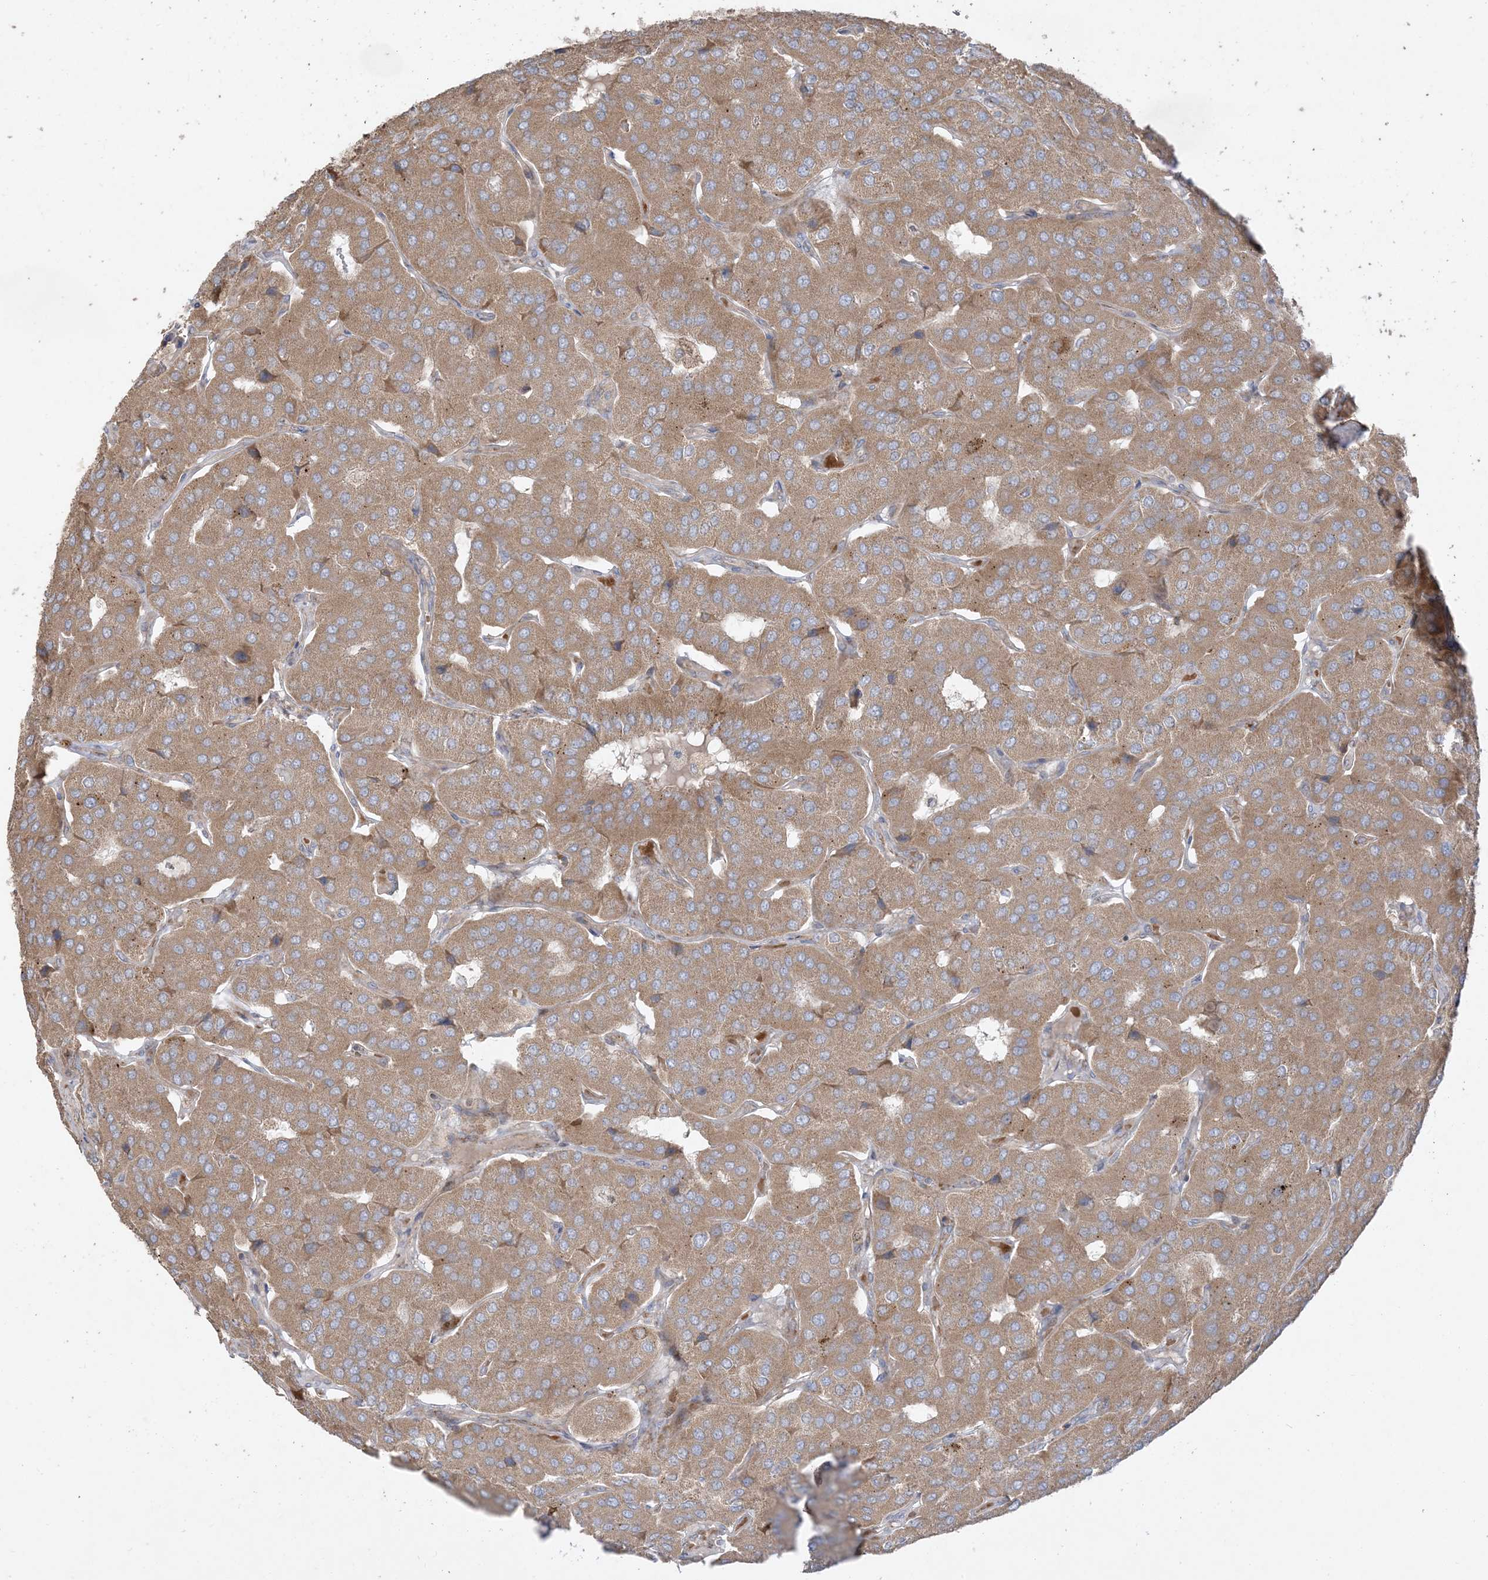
{"staining": {"intensity": "moderate", "quantity": ">75%", "location": "cytoplasmic/membranous"}, "tissue": "parathyroid gland", "cell_type": "Glandular cells", "image_type": "normal", "snomed": [{"axis": "morphology", "description": "Normal tissue, NOS"}, {"axis": "morphology", "description": "Adenoma, NOS"}, {"axis": "topography", "description": "Parathyroid gland"}], "caption": "Immunohistochemical staining of benign parathyroid gland reveals medium levels of moderate cytoplasmic/membranous expression in approximately >75% of glandular cells. Nuclei are stained in blue.", "gene": "AARS2", "patient": {"sex": "female", "age": 86}}